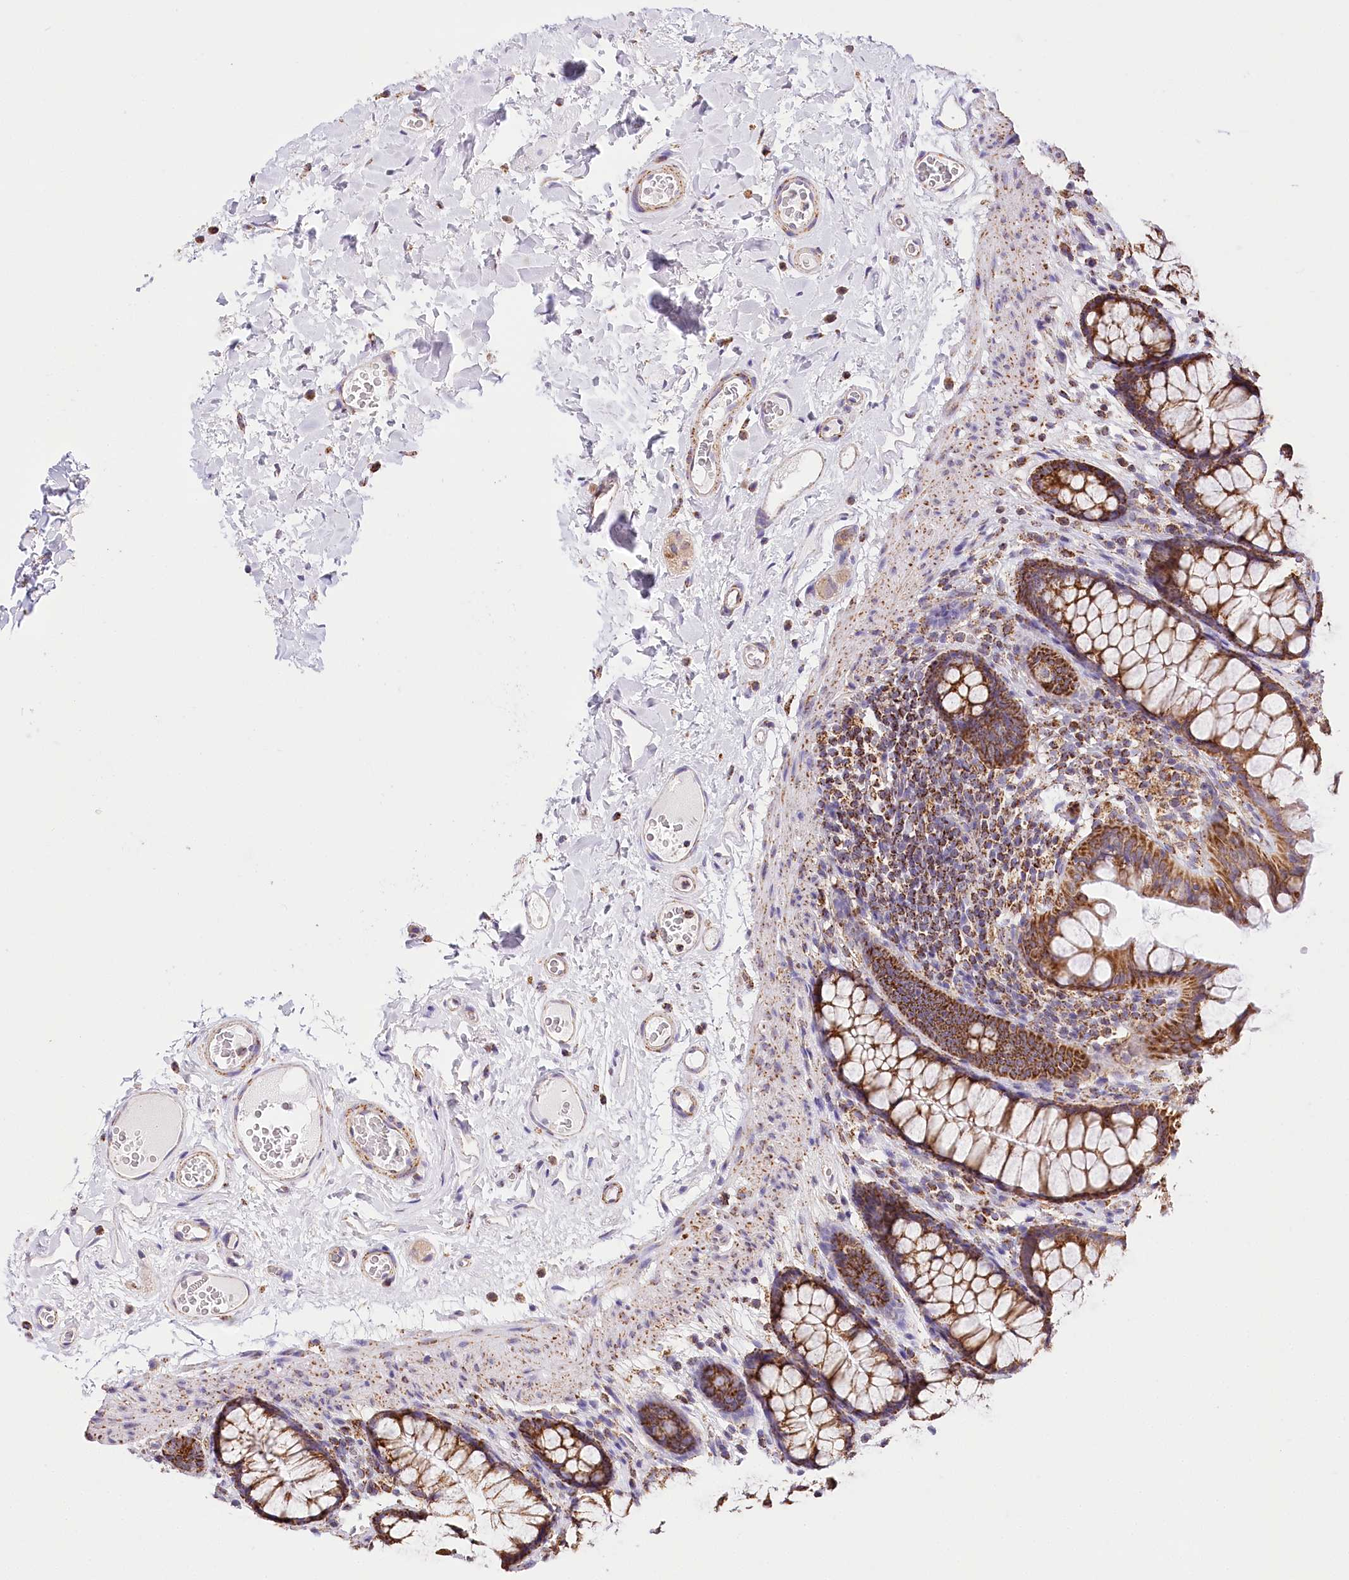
{"staining": {"intensity": "moderate", "quantity": ">75%", "location": "cytoplasmic/membranous"}, "tissue": "colon", "cell_type": "Endothelial cells", "image_type": "normal", "snomed": [{"axis": "morphology", "description": "Normal tissue, NOS"}, {"axis": "topography", "description": "Colon"}], "caption": "Unremarkable colon exhibits moderate cytoplasmic/membranous positivity in about >75% of endothelial cells.", "gene": "LSS", "patient": {"sex": "female", "age": 55}}